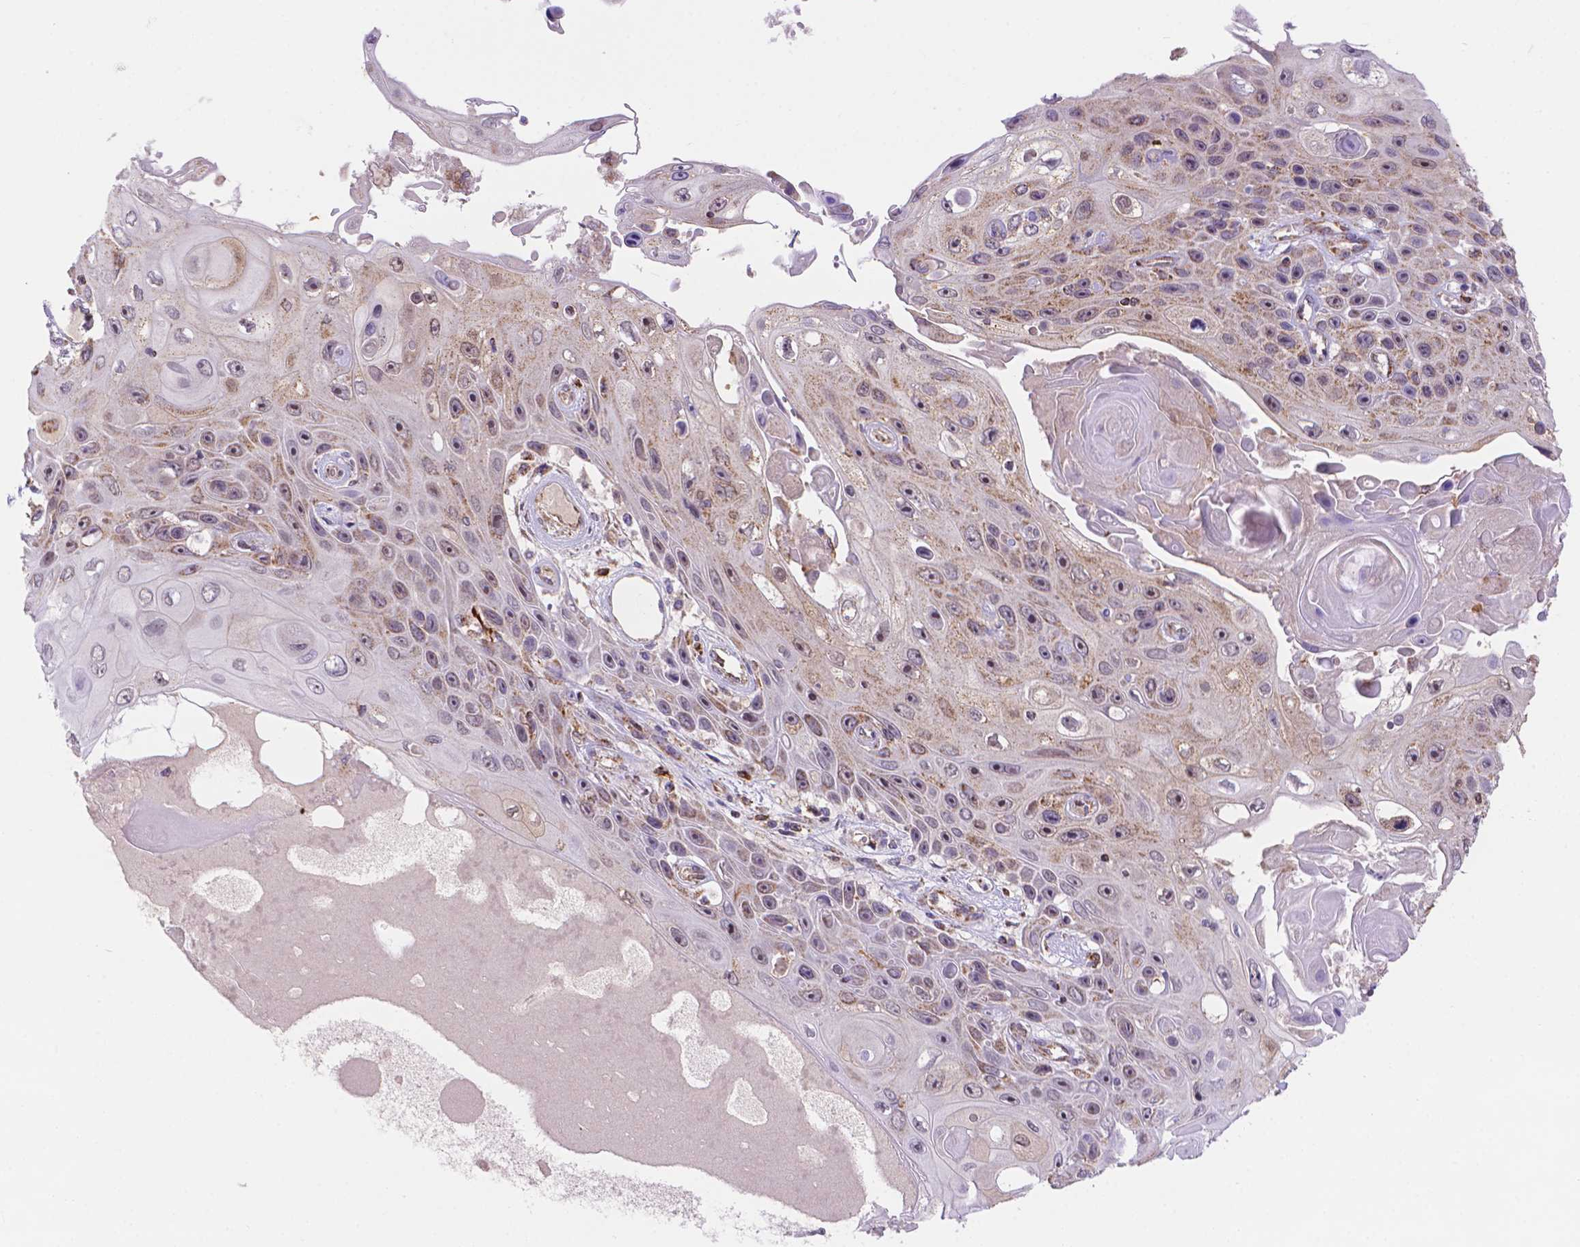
{"staining": {"intensity": "weak", "quantity": "25%-75%", "location": "cytoplasmic/membranous"}, "tissue": "skin cancer", "cell_type": "Tumor cells", "image_type": "cancer", "snomed": [{"axis": "morphology", "description": "Squamous cell carcinoma, NOS"}, {"axis": "topography", "description": "Skin"}], "caption": "About 25%-75% of tumor cells in skin squamous cell carcinoma exhibit weak cytoplasmic/membranous protein expression as visualized by brown immunohistochemical staining.", "gene": "CYYR1", "patient": {"sex": "male", "age": 82}}